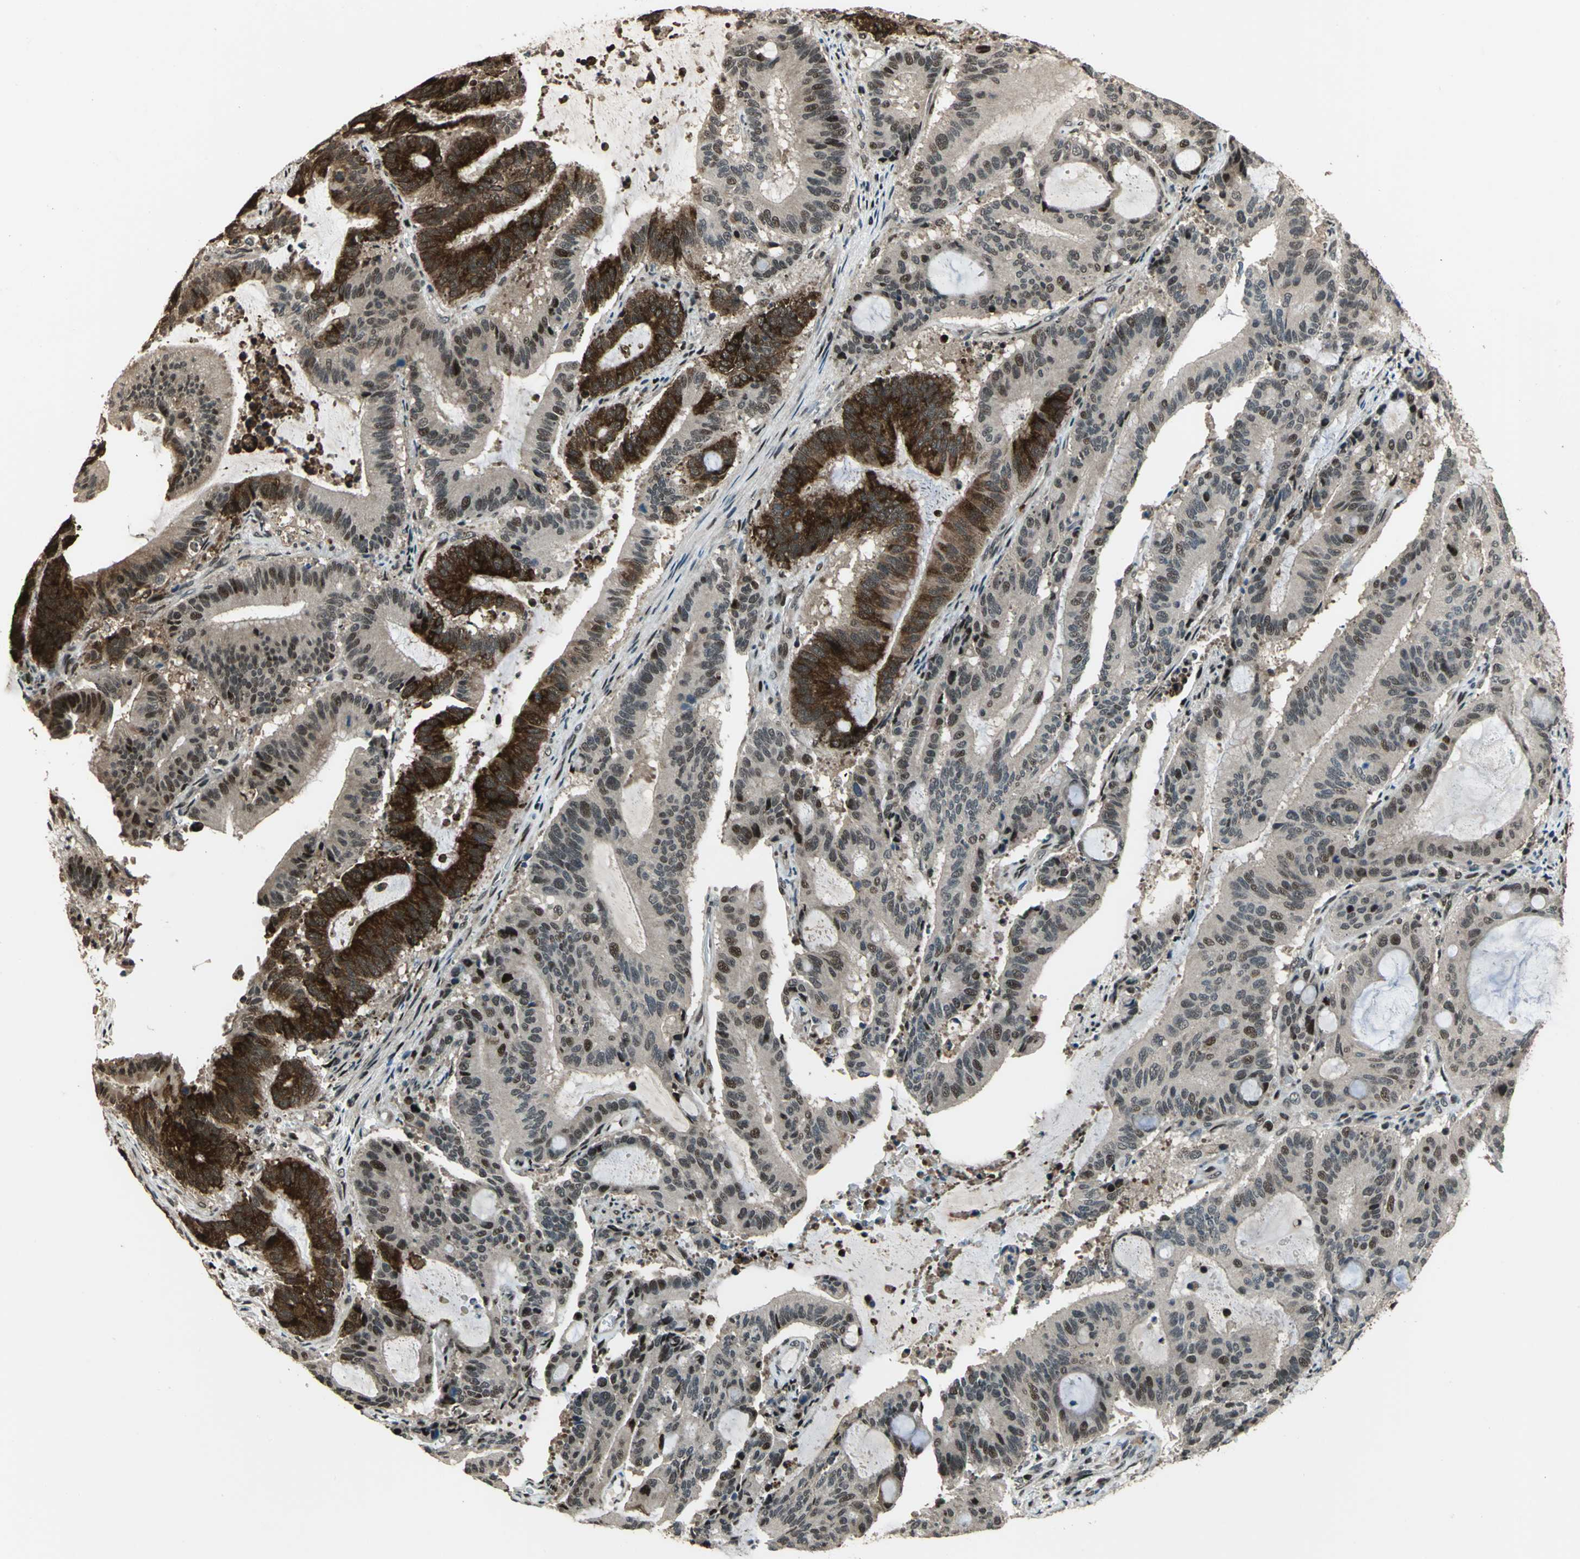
{"staining": {"intensity": "moderate", "quantity": "25%-75%", "location": "cytoplasmic/membranous,nuclear"}, "tissue": "liver cancer", "cell_type": "Tumor cells", "image_type": "cancer", "snomed": [{"axis": "morphology", "description": "Cholangiocarcinoma"}, {"axis": "topography", "description": "Liver"}], "caption": "About 25%-75% of tumor cells in human liver cholangiocarcinoma demonstrate moderate cytoplasmic/membranous and nuclear protein positivity as visualized by brown immunohistochemical staining.", "gene": "MIS18BP1", "patient": {"sex": "female", "age": 73}}